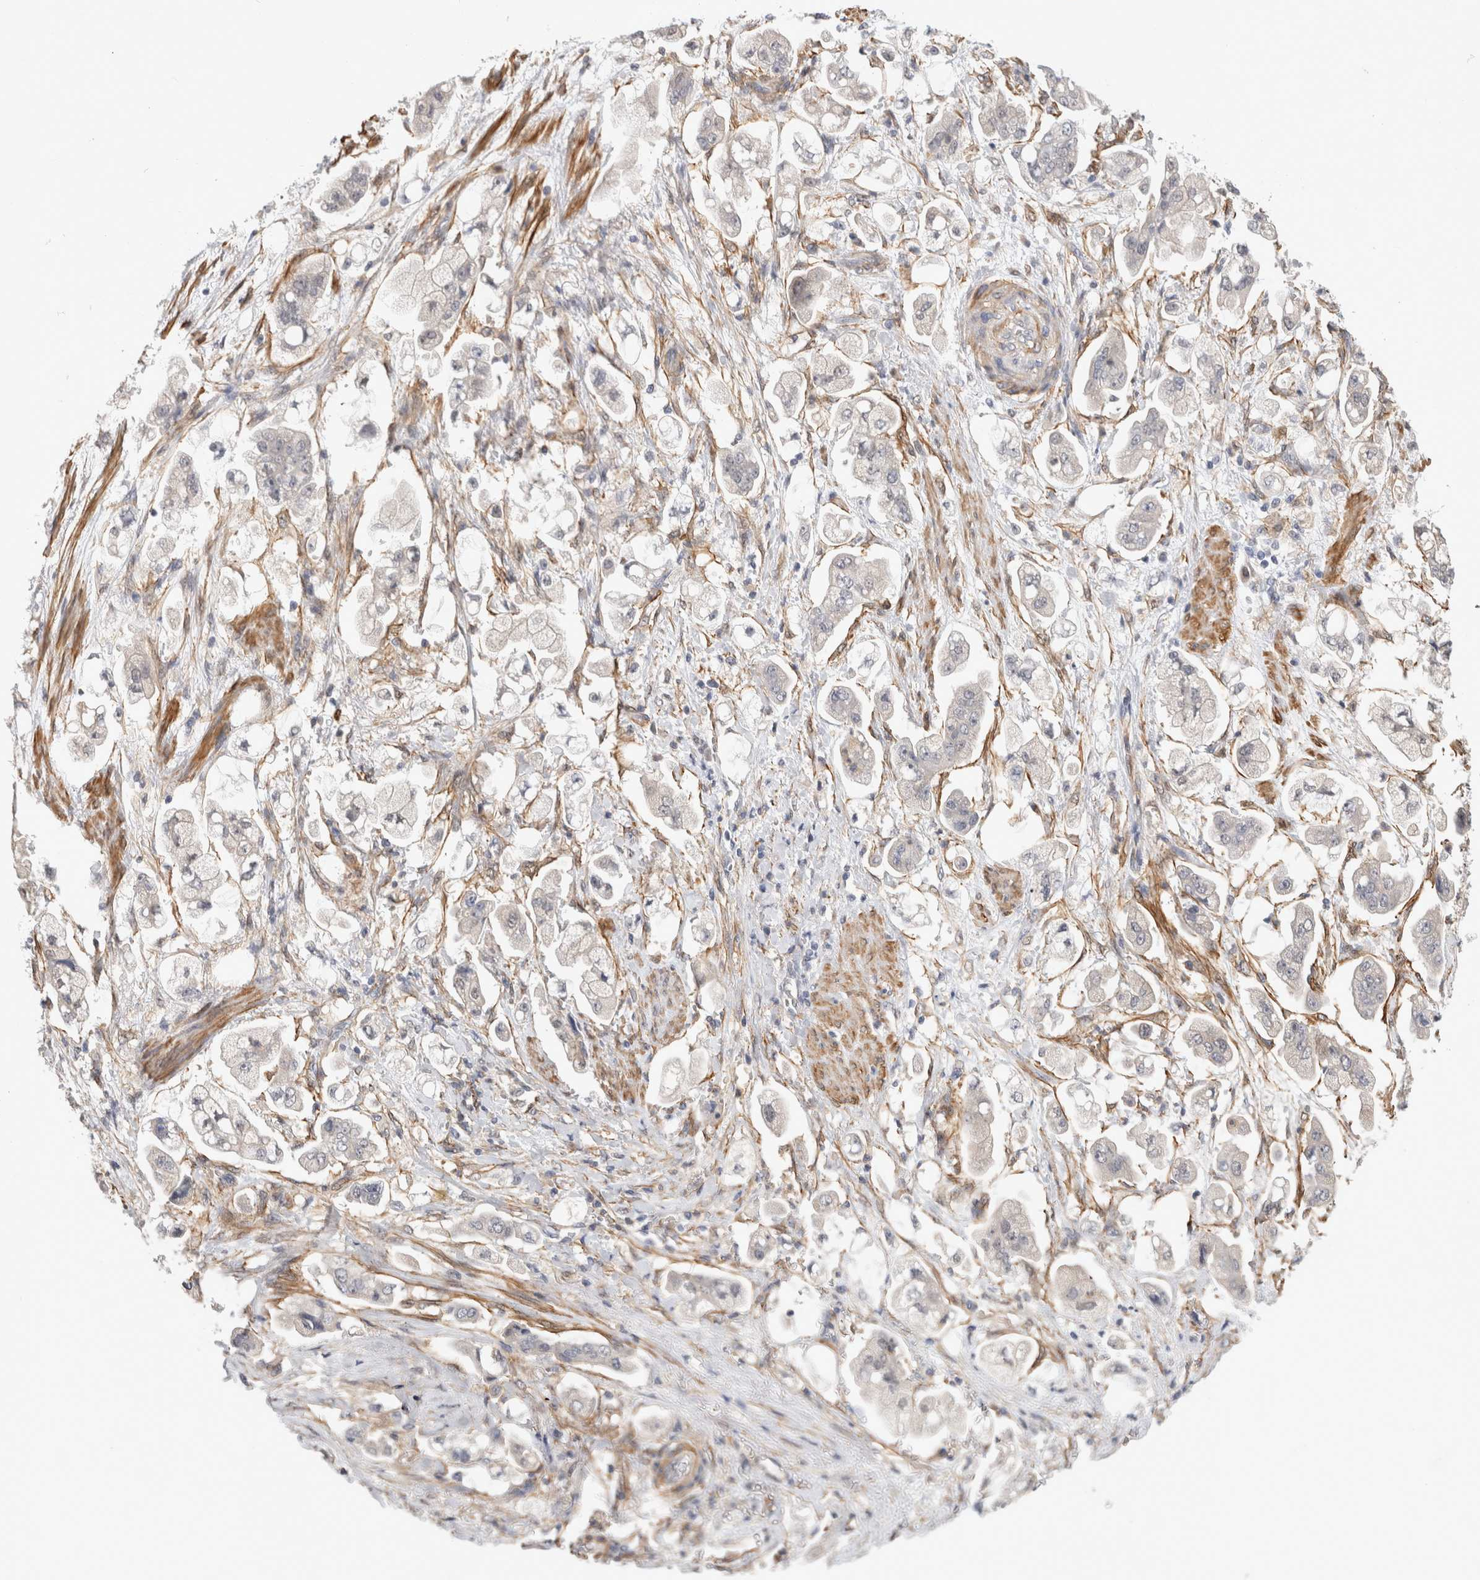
{"staining": {"intensity": "negative", "quantity": "none", "location": "none"}, "tissue": "stomach cancer", "cell_type": "Tumor cells", "image_type": "cancer", "snomed": [{"axis": "morphology", "description": "Adenocarcinoma, NOS"}, {"axis": "topography", "description": "Stomach"}], "caption": "Tumor cells are negative for brown protein staining in adenocarcinoma (stomach). Nuclei are stained in blue.", "gene": "PGM1", "patient": {"sex": "male", "age": 62}}